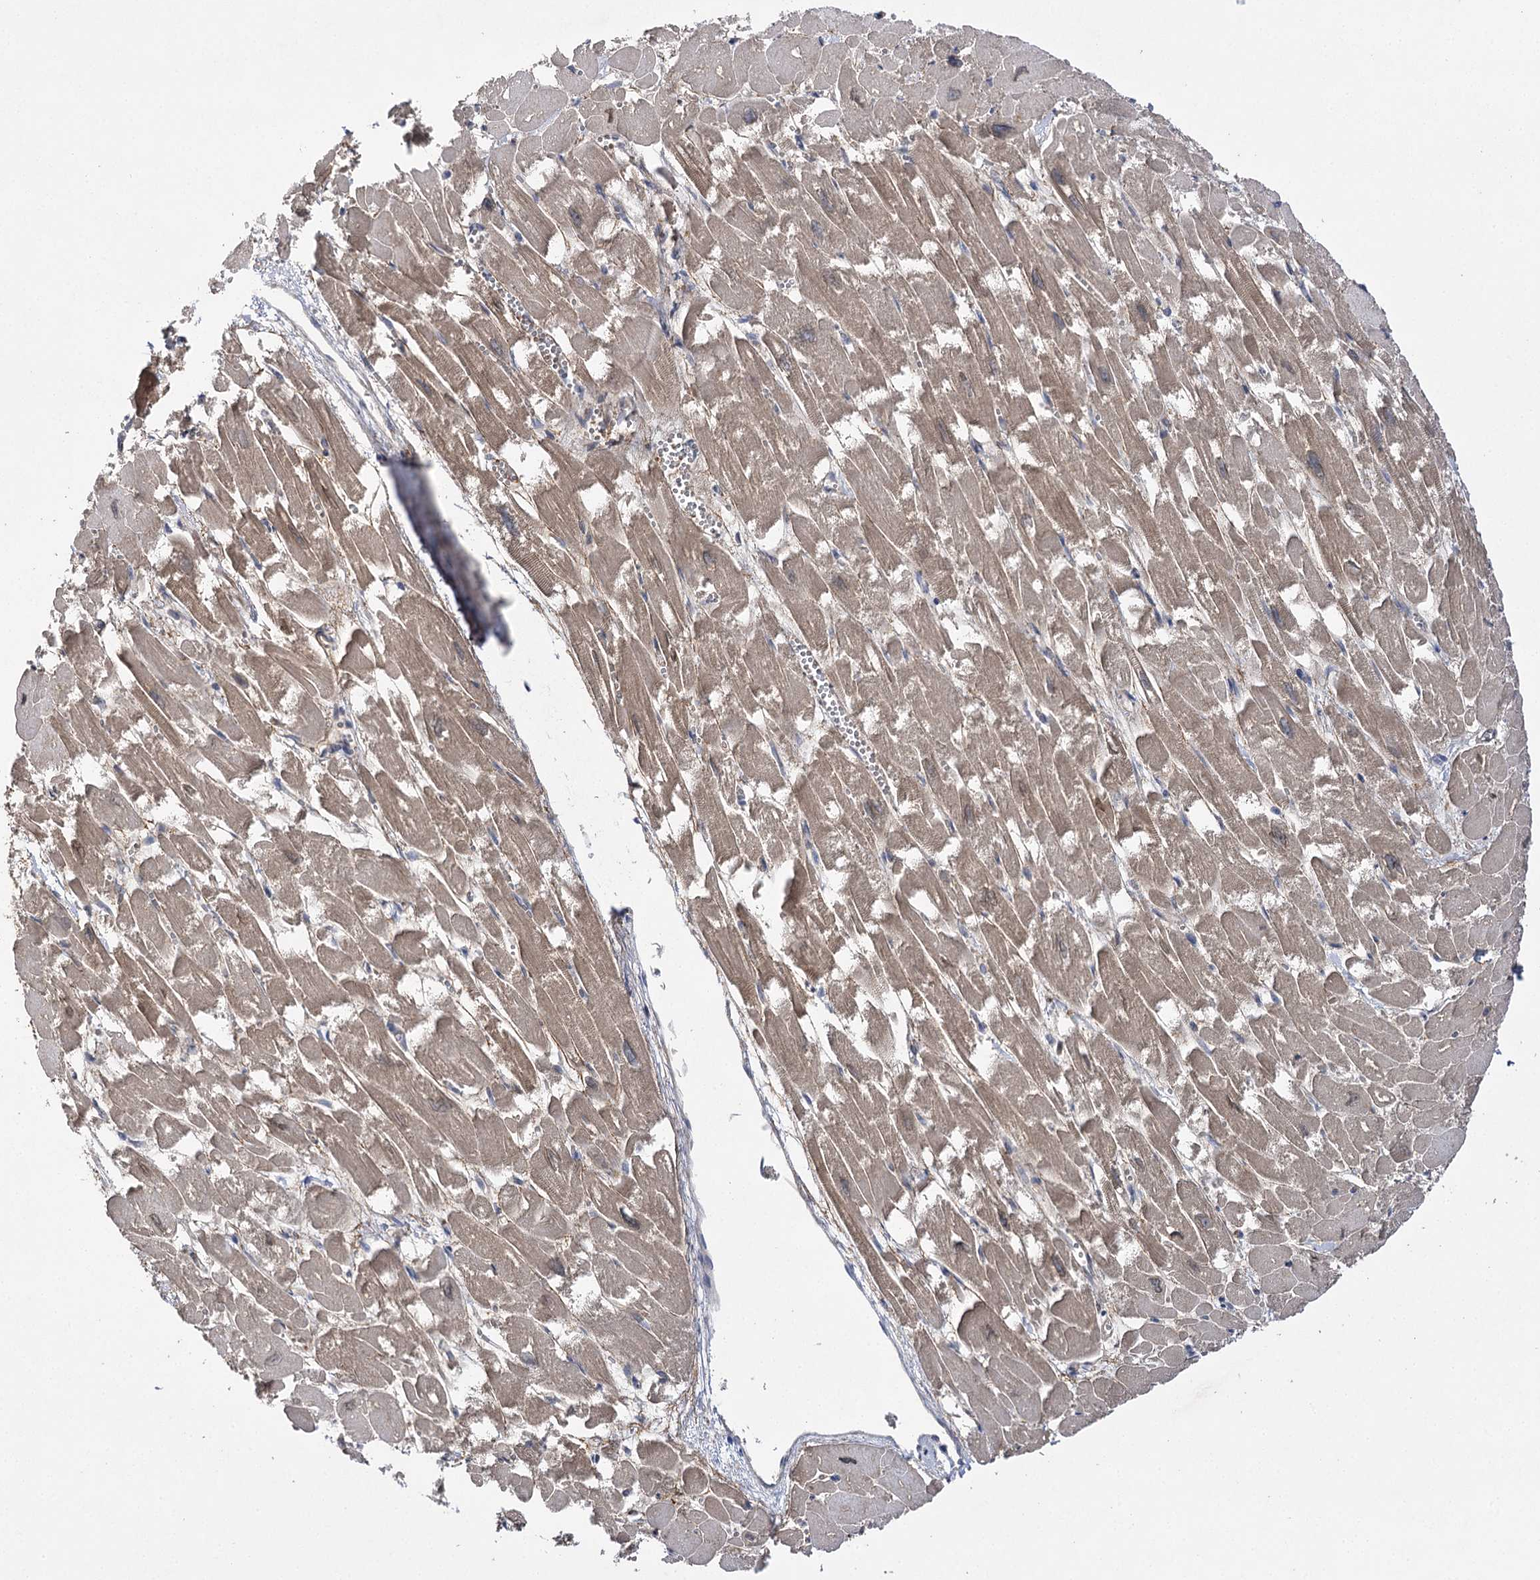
{"staining": {"intensity": "moderate", "quantity": ">75%", "location": "cytoplasmic/membranous"}, "tissue": "heart muscle", "cell_type": "Cardiomyocytes", "image_type": "normal", "snomed": [{"axis": "morphology", "description": "Normal tissue, NOS"}, {"axis": "topography", "description": "Heart"}], "caption": "Immunohistochemical staining of benign heart muscle exhibits >75% levels of moderate cytoplasmic/membranous protein expression in approximately >75% of cardiomyocytes.", "gene": "BCR", "patient": {"sex": "male", "age": 54}}